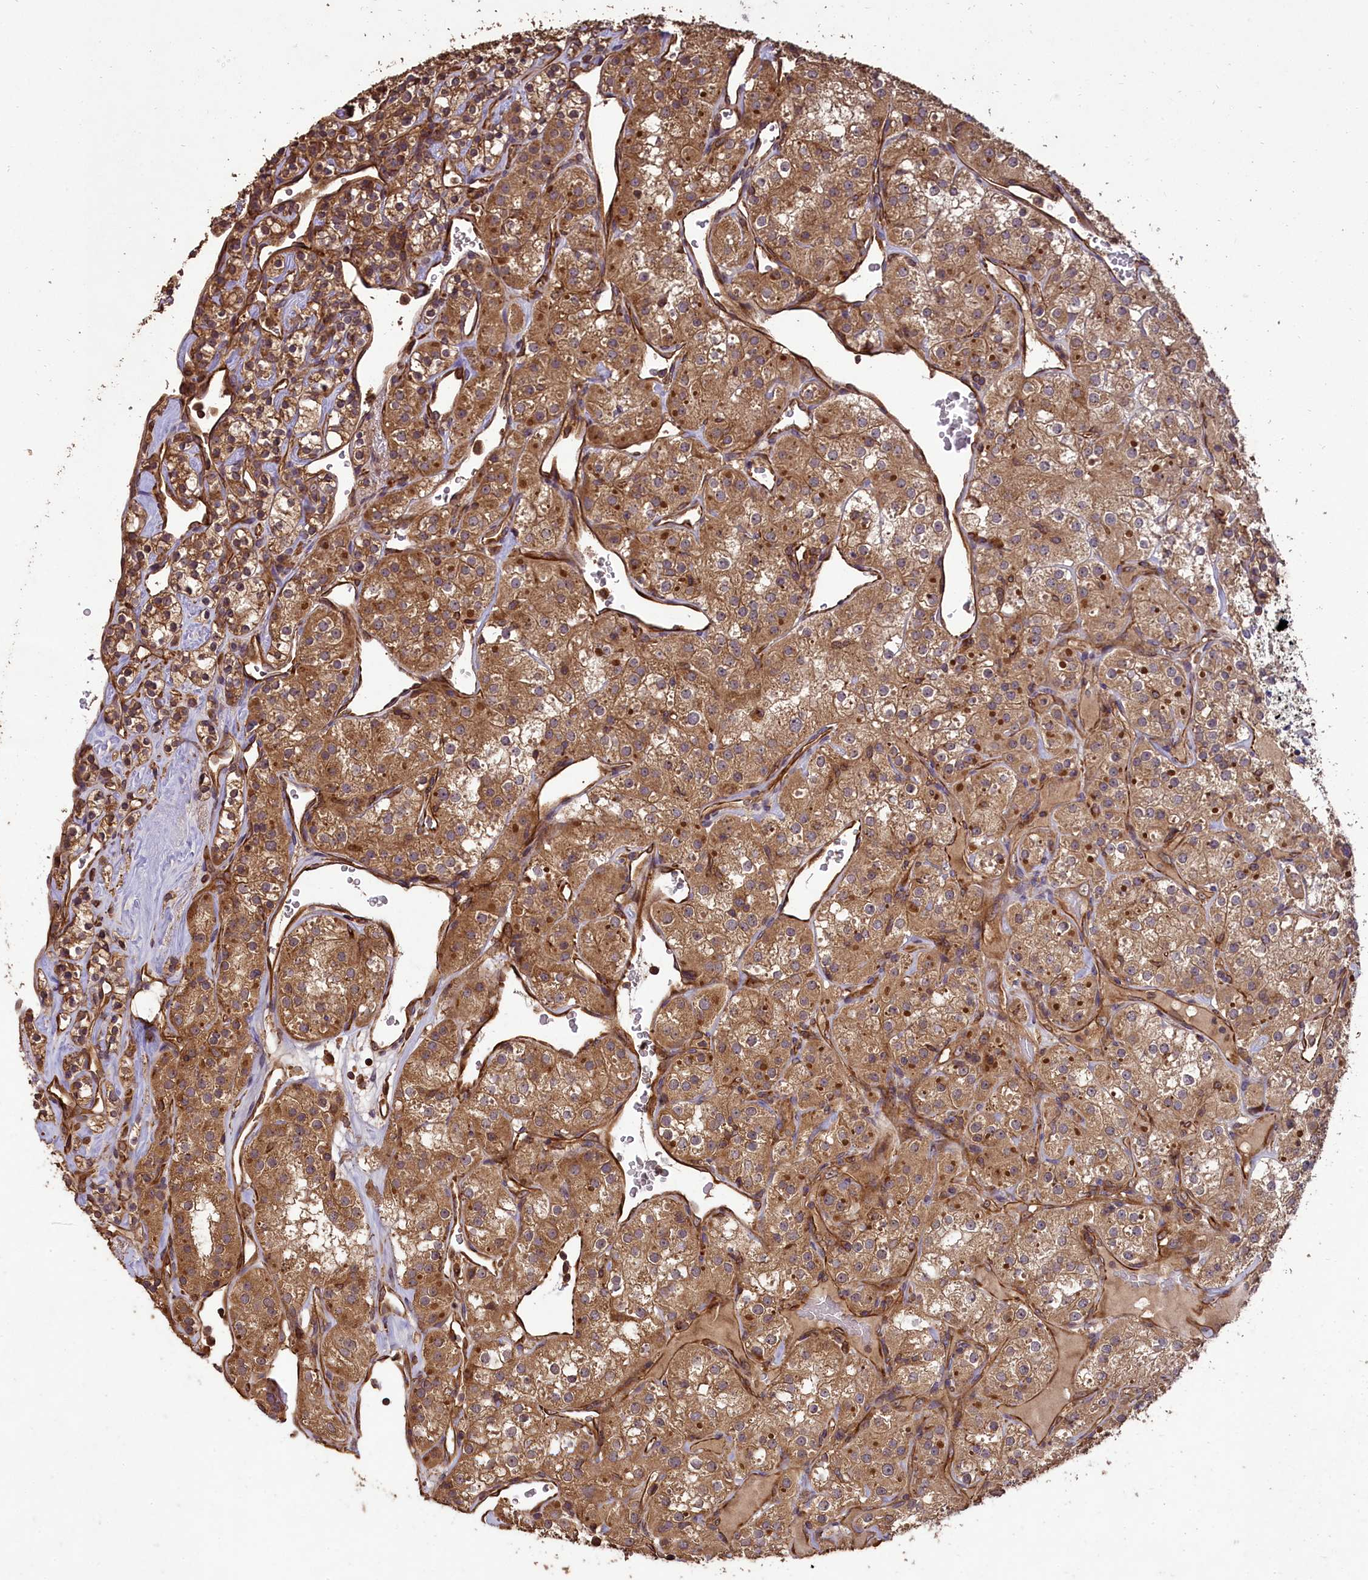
{"staining": {"intensity": "moderate", "quantity": ">75%", "location": "cytoplasmic/membranous"}, "tissue": "renal cancer", "cell_type": "Tumor cells", "image_type": "cancer", "snomed": [{"axis": "morphology", "description": "Adenocarcinoma, NOS"}, {"axis": "topography", "description": "Kidney"}], "caption": "Renal cancer stained with a brown dye shows moderate cytoplasmic/membranous positive expression in about >75% of tumor cells.", "gene": "TTLL10", "patient": {"sex": "male", "age": 77}}